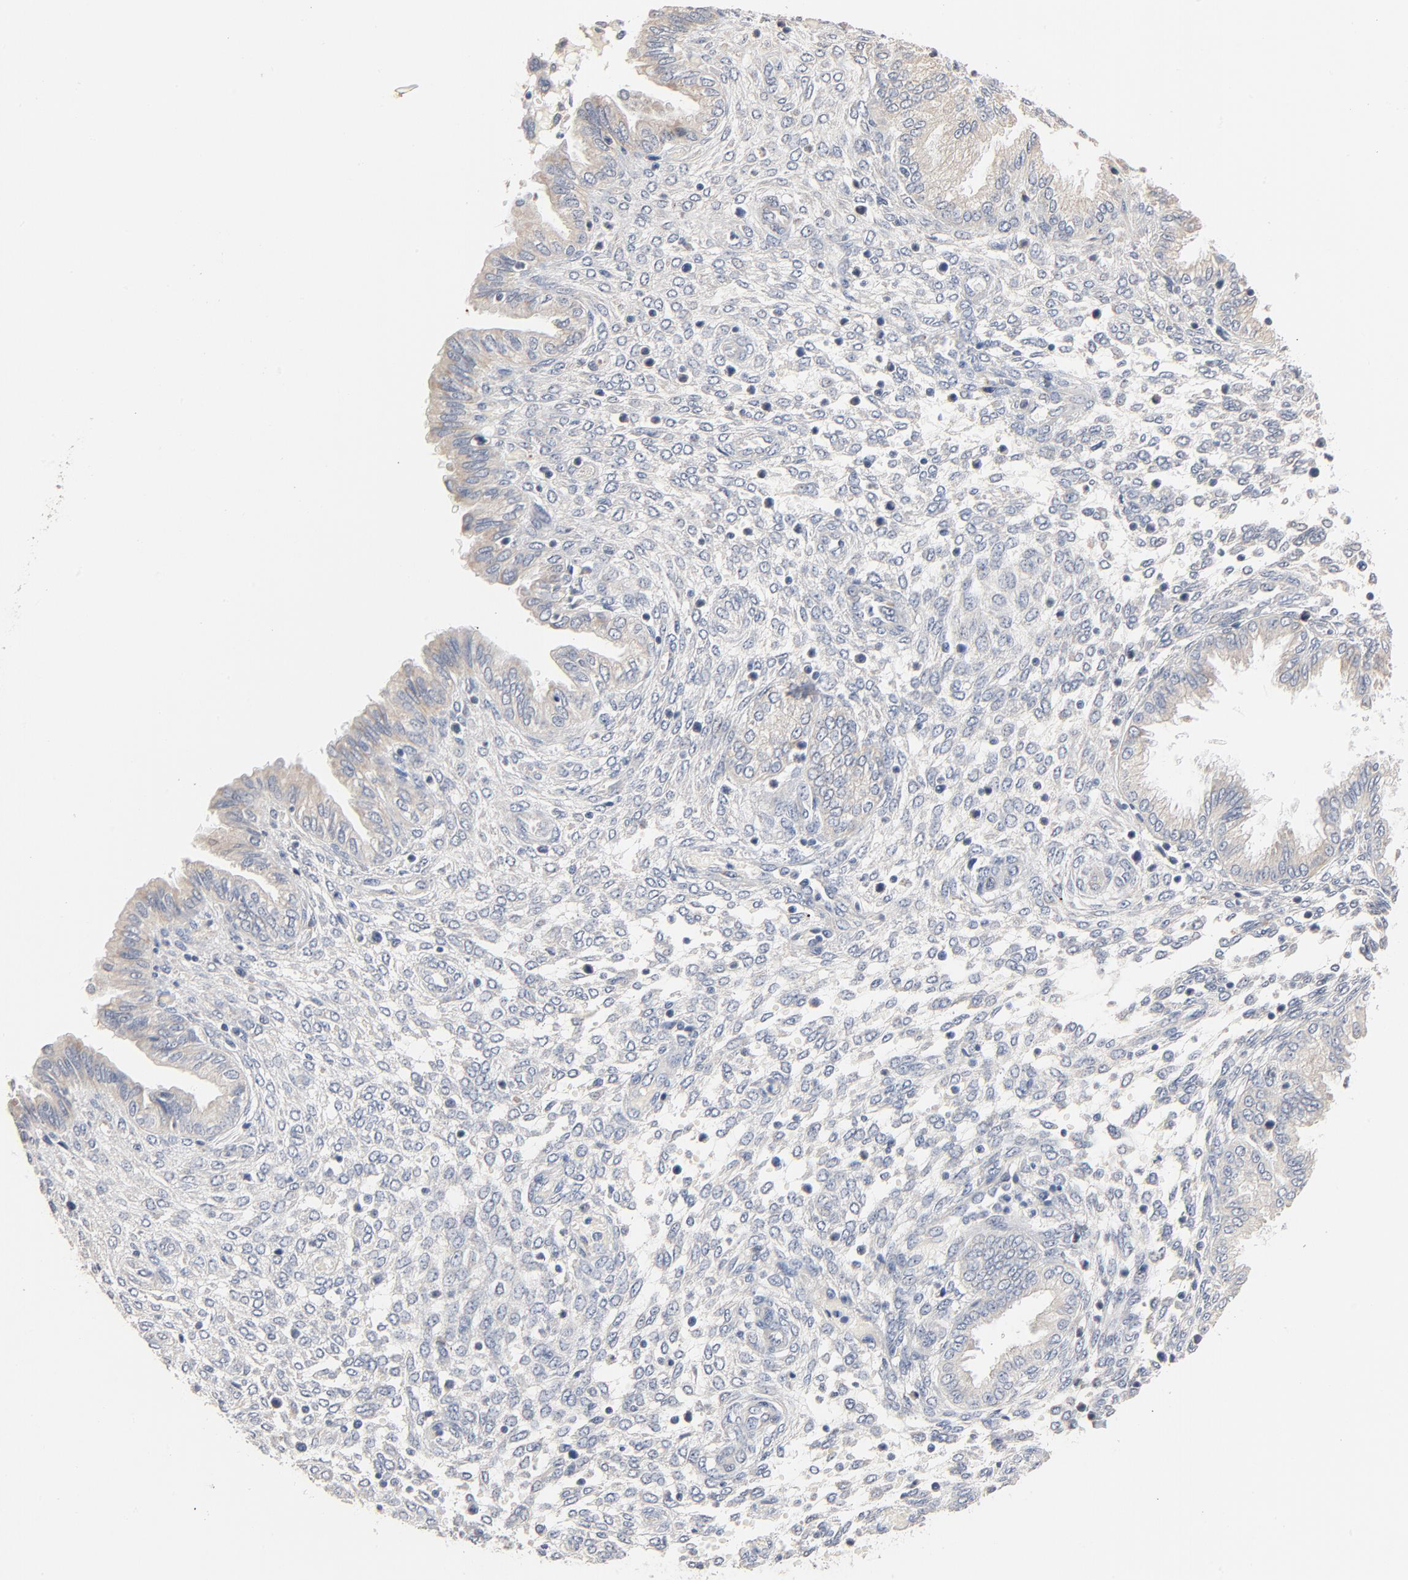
{"staining": {"intensity": "negative", "quantity": "none", "location": "none"}, "tissue": "endometrium", "cell_type": "Cells in endometrial stroma", "image_type": "normal", "snomed": [{"axis": "morphology", "description": "Normal tissue, NOS"}, {"axis": "topography", "description": "Endometrium"}], "caption": "An immunohistochemistry image of benign endometrium is shown. There is no staining in cells in endometrial stroma of endometrium. Brightfield microscopy of immunohistochemistry (IHC) stained with DAB (3,3'-diaminobenzidine) (brown) and hematoxylin (blue), captured at high magnification.", "gene": "ZDHHC8", "patient": {"sex": "female", "age": 33}}